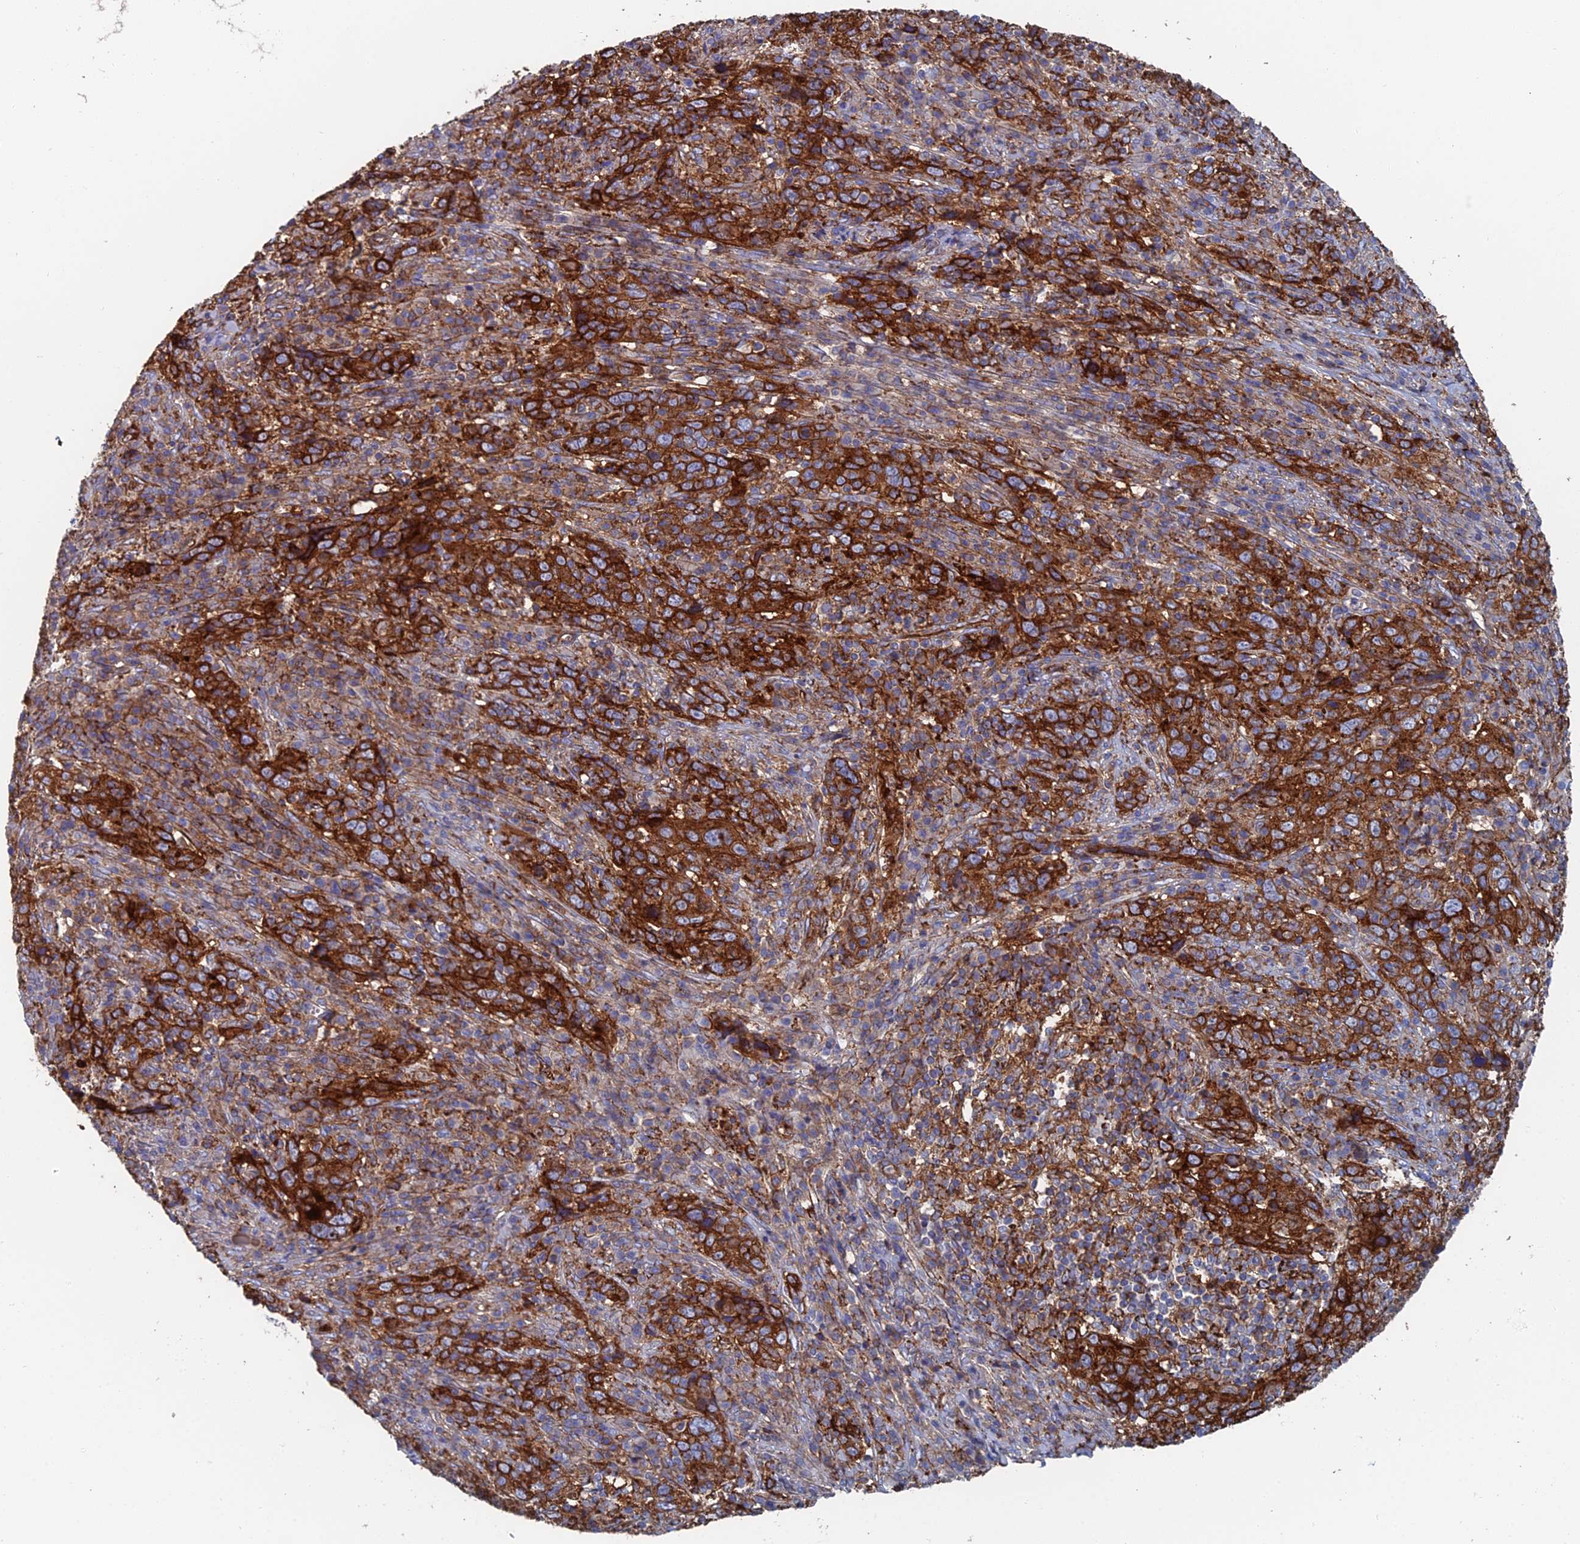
{"staining": {"intensity": "strong", "quantity": ">75%", "location": "cytoplasmic/membranous"}, "tissue": "cervical cancer", "cell_type": "Tumor cells", "image_type": "cancer", "snomed": [{"axis": "morphology", "description": "Squamous cell carcinoma, NOS"}, {"axis": "topography", "description": "Cervix"}], "caption": "Human cervical cancer stained with a protein marker exhibits strong staining in tumor cells.", "gene": "SNX11", "patient": {"sex": "female", "age": 46}}